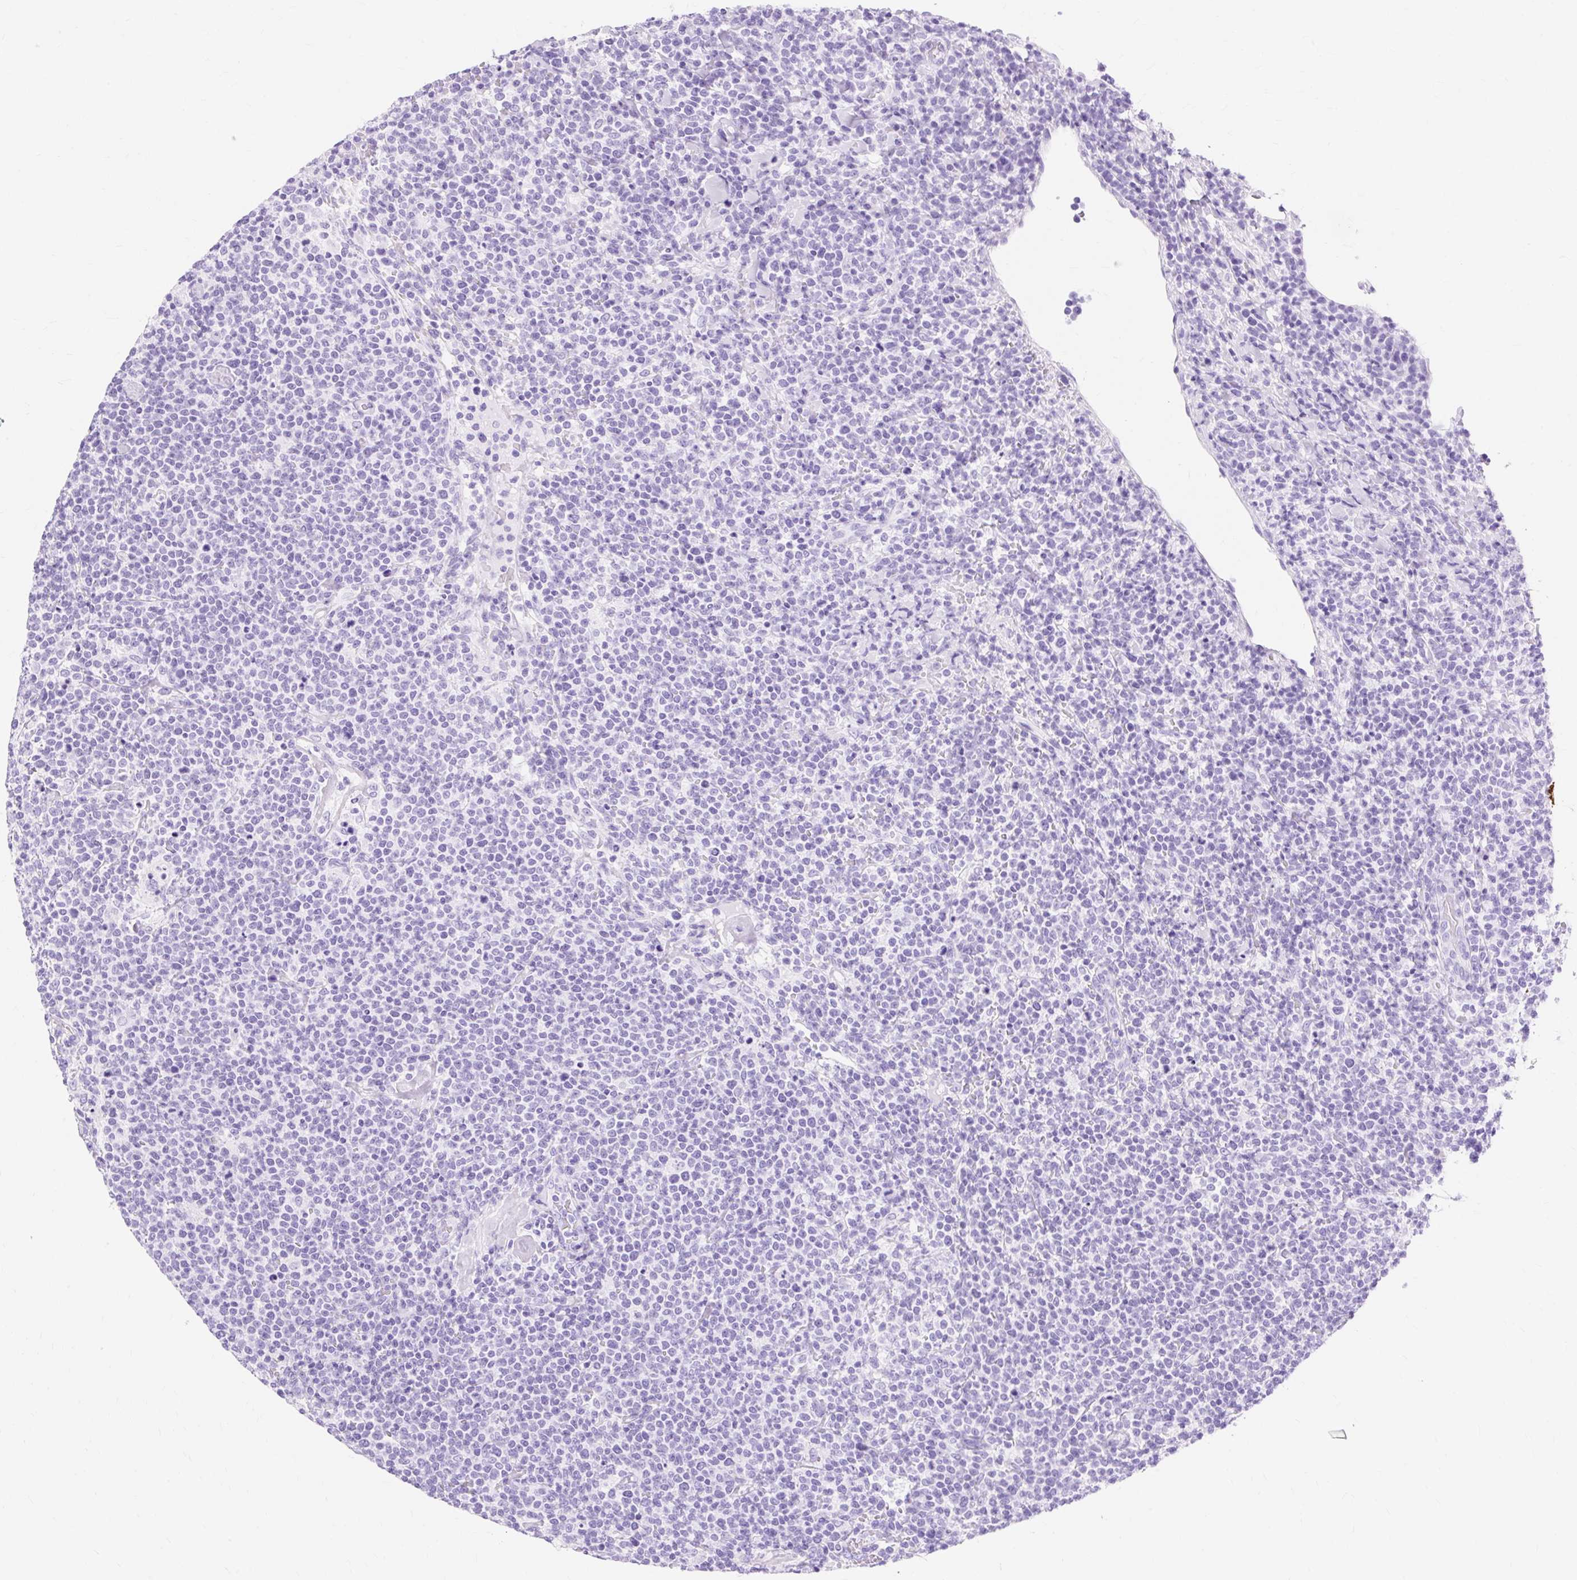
{"staining": {"intensity": "negative", "quantity": "none", "location": "none"}, "tissue": "lymphoma", "cell_type": "Tumor cells", "image_type": "cancer", "snomed": [{"axis": "morphology", "description": "Malignant lymphoma, non-Hodgkin's type, High grade"}, {"axis": "topography", "description": "Lymph node"}], "caption": "Tumor cells are negative for brown protein staining in malignant lymphoma, non-Hodgkin's type (high-grade).", "gene": "MBP", "patient": {"sex": "male", "age": 61}}